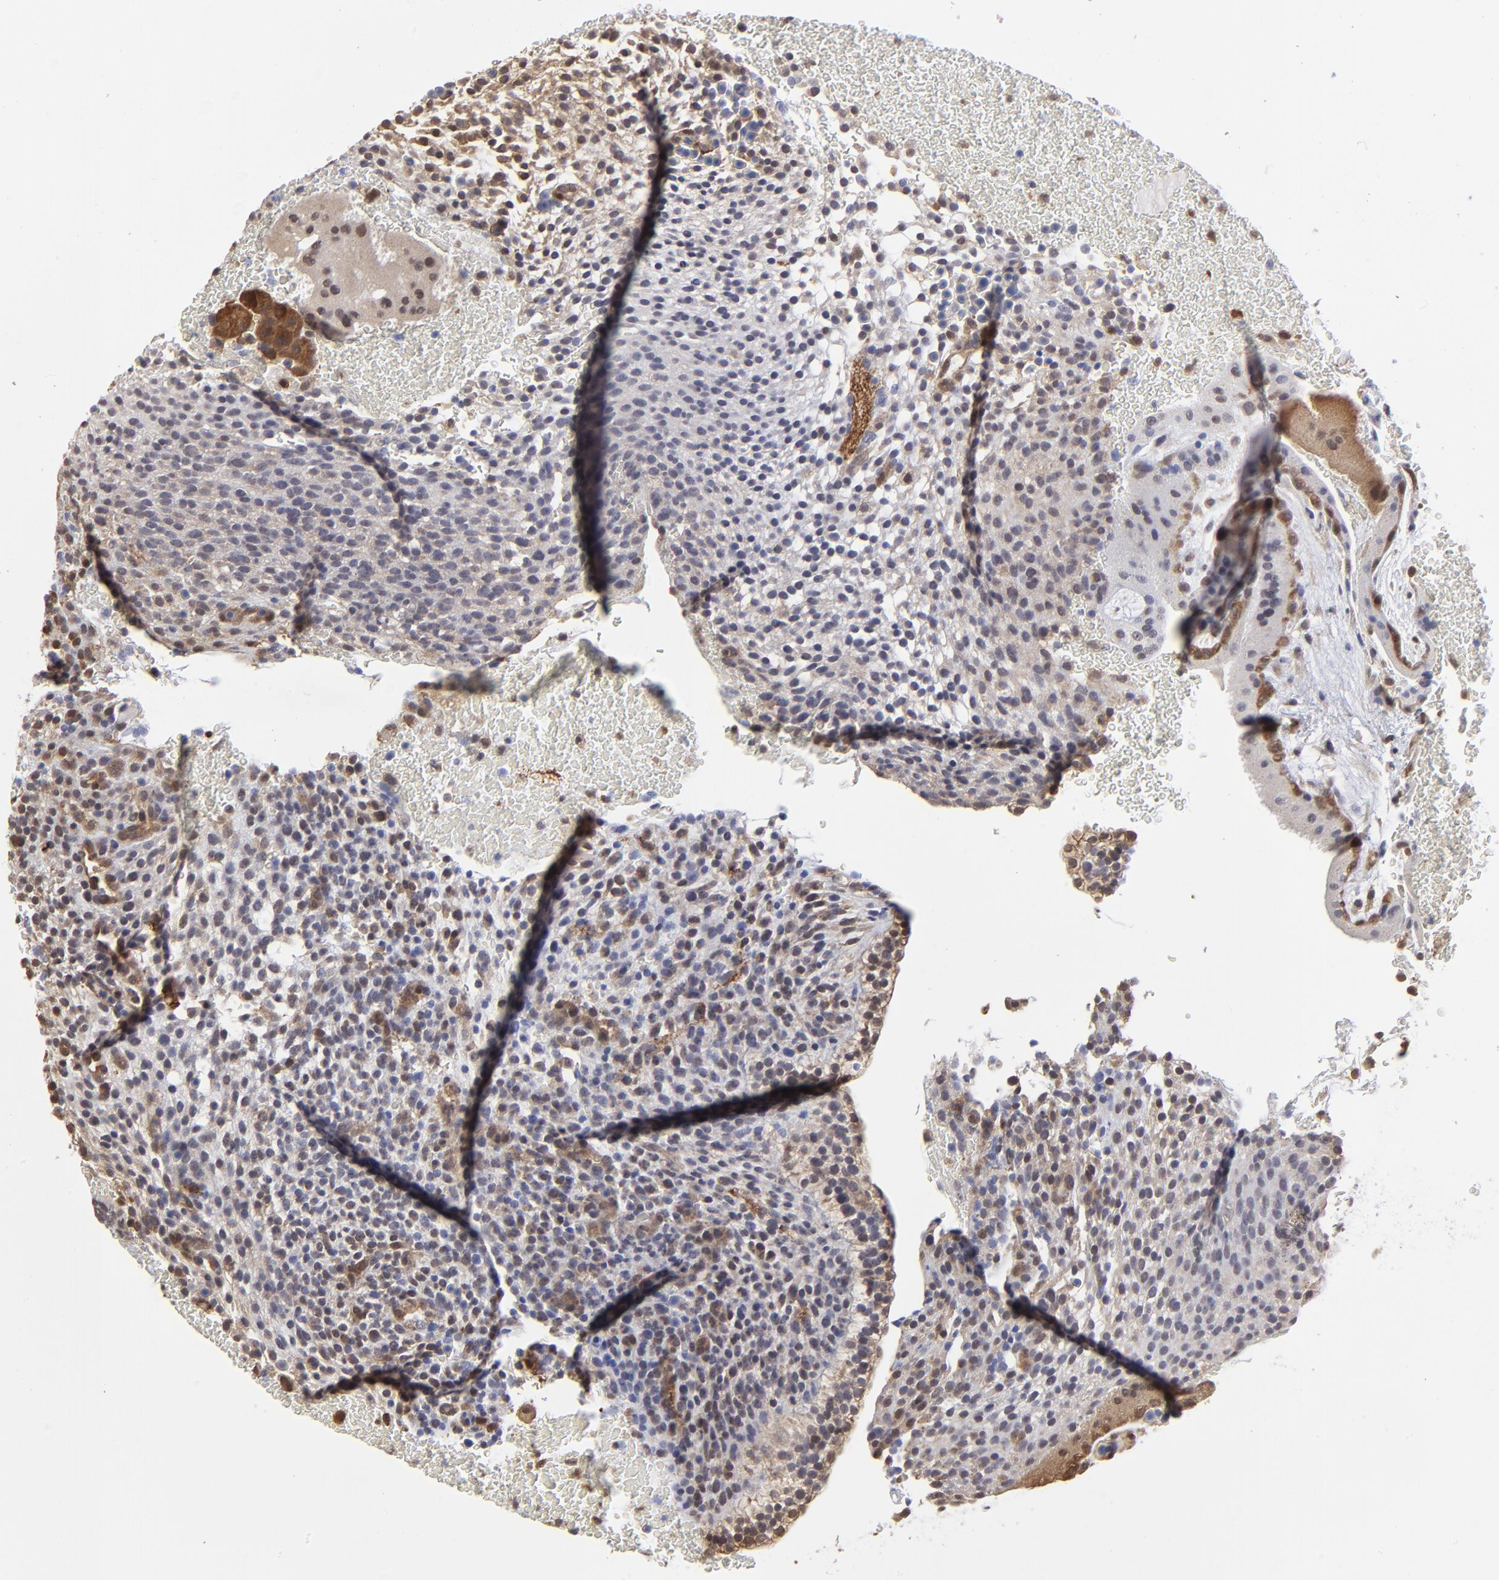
{"staining": {"intensity": "negative", "quantity": "none", "location": "none"}, "tissue": "placenta", "cell_type": "Decidual cells", "image_type": "normal", "snomed": [{"axis": "morphology", "description": "Normal tissue, NOS"}, {"axis": "topography", "description": "Placenta"}], "caption": "Decidual cells show no significant staining in unremarkable placenta. (DAB IHC with hematoxylin counter stain).", "gene": "CASP3", "patient": {"sex": "female", "age": 19}}